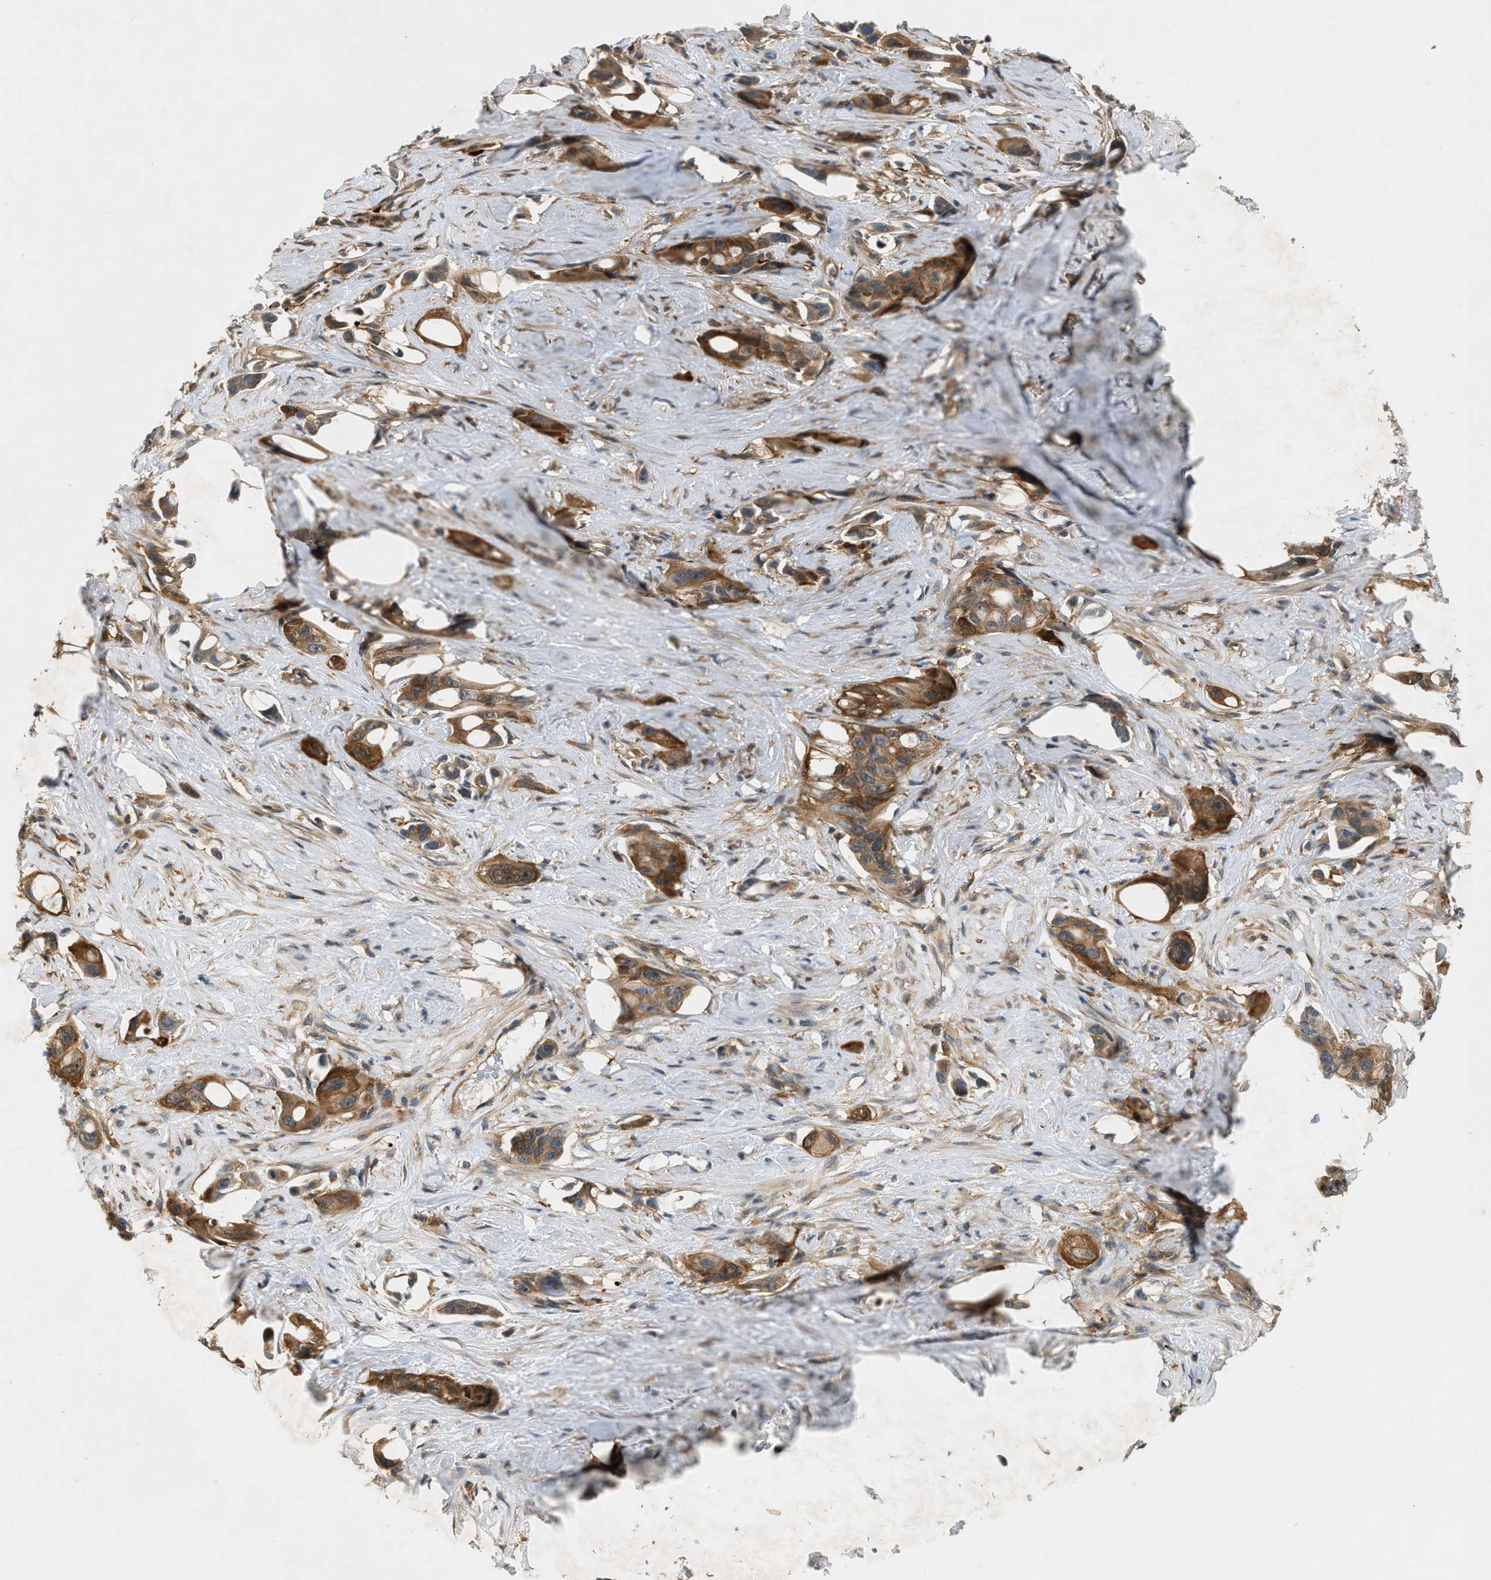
{"staining": {"intensity": "strong", "quantity": ">75%", "location": "cytoplasmic/membranous,nuclear"}, "tissue": "pancreatic cancer", "cell_type": "Tumor cells", "image_type": "cancer", "snomed": [{"axis": "morphology", "description": "Adenocarcinoma, NOS"}, {"axis": "topography", "description": "Pancreas"}], "caption": "The image reveals staining of adenocarcinoma (pancreatic), revealing strong cytoplasmic/membranous and nuclear protein staining (brown color) within tumor cells.", "gene": "PDCL3", "patient": {"sex": "male", "age": 53}}